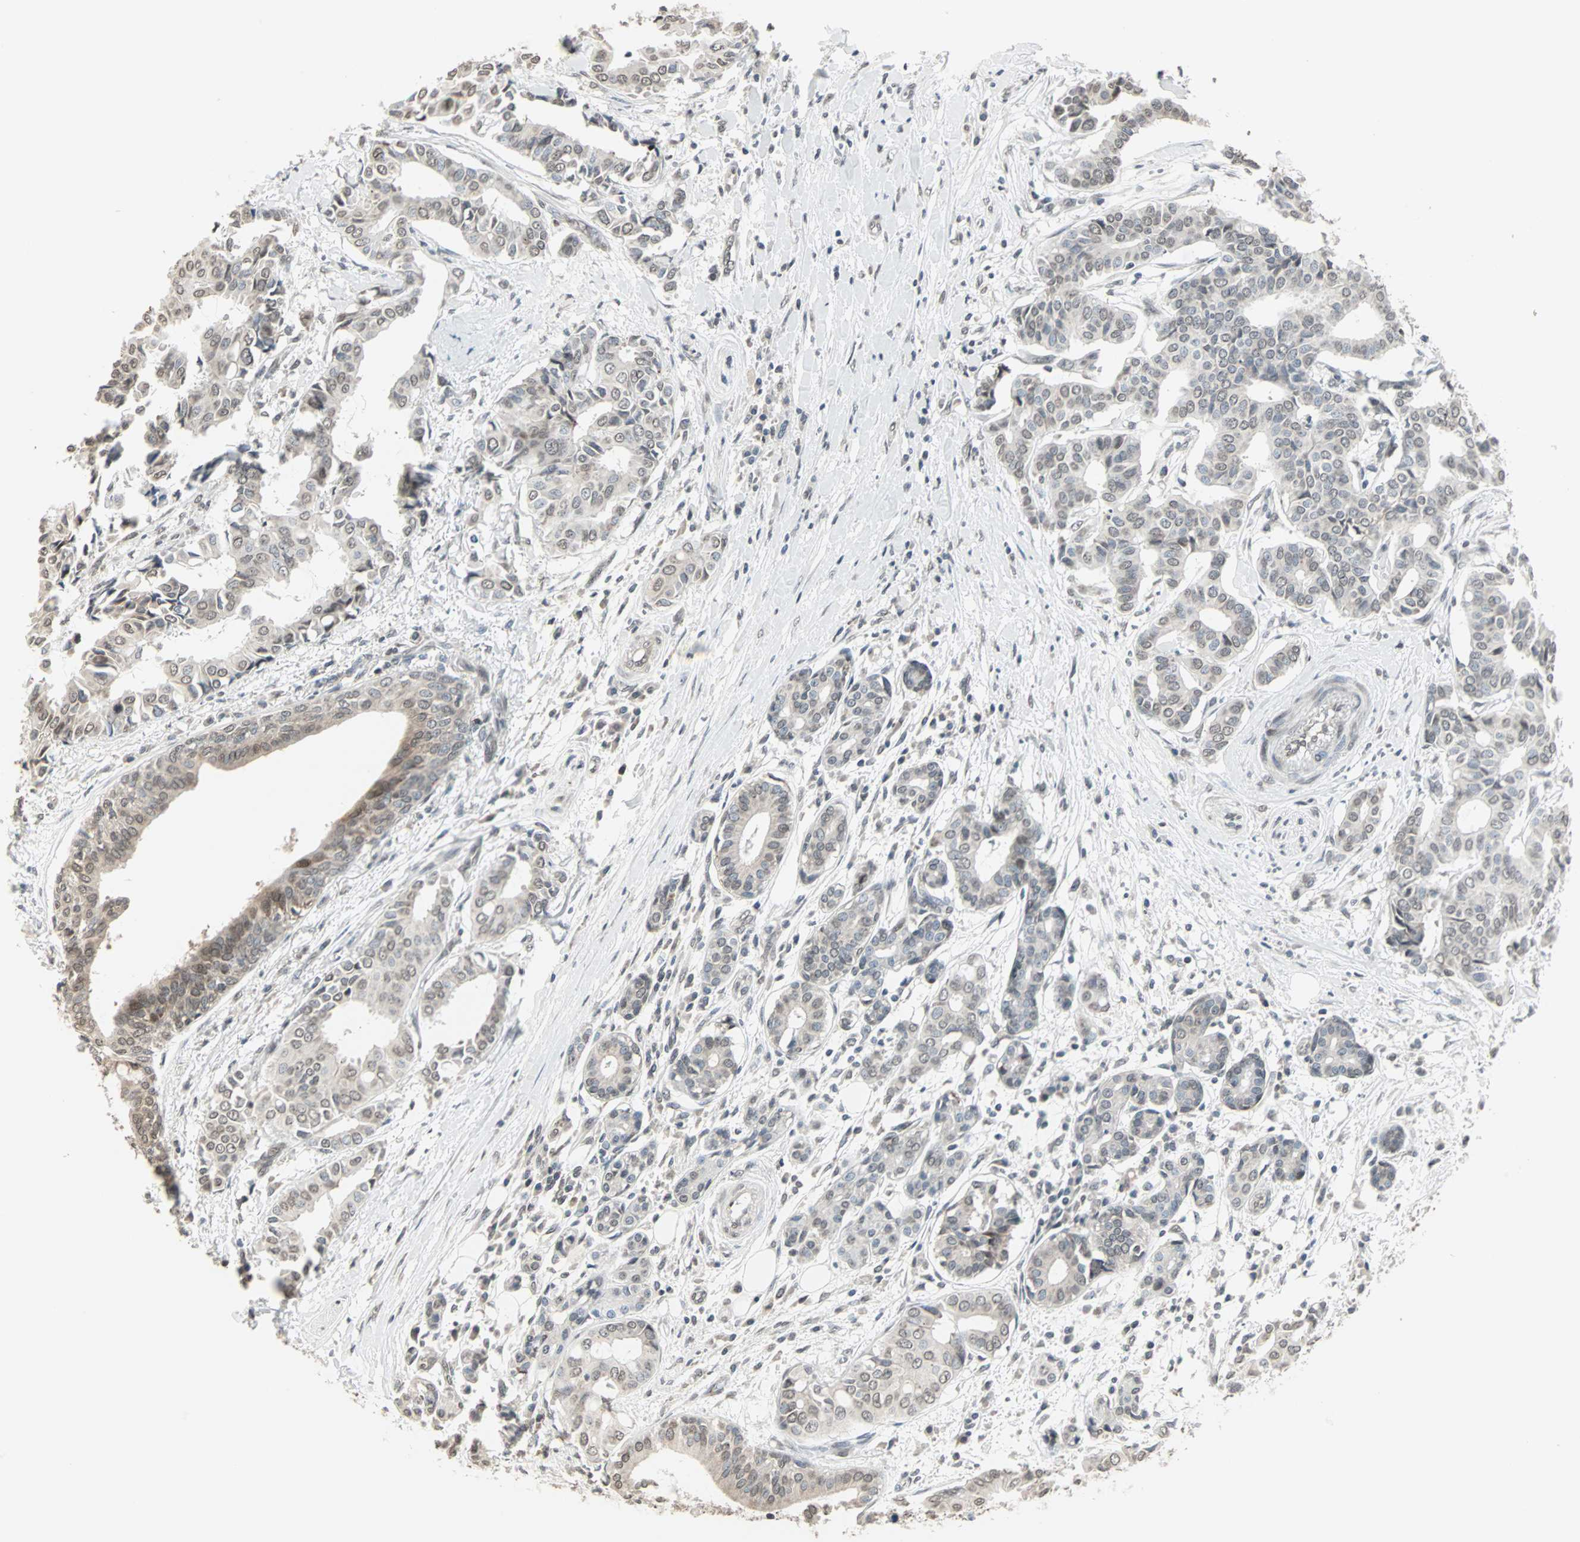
{"staining": {"intensity": "weak", "quantity": "25%-75%", "location": "cytoplasmic/membranous,nuclear"}, "tissue": "head and neck cancer", "cell_type": "Tumor cells", "image_type": "cancer", "snomed": [{"axis": "morphology", "description": "Adenocarcinoma, NOS"}, {"axis": "topography", "description": "Salivary gland"}, {"axis": "topography", "description": "Head-Neck"}], "caption": "Adenocarcinoma (head and neck) was stained to show a protein in brown. There is low levels of weak cytoplasmic/membranous and nuclear staining in about 25%-75% of tumor cells.", "gene": "CBLC", "patient": {"sex": "female", "age": 59}}